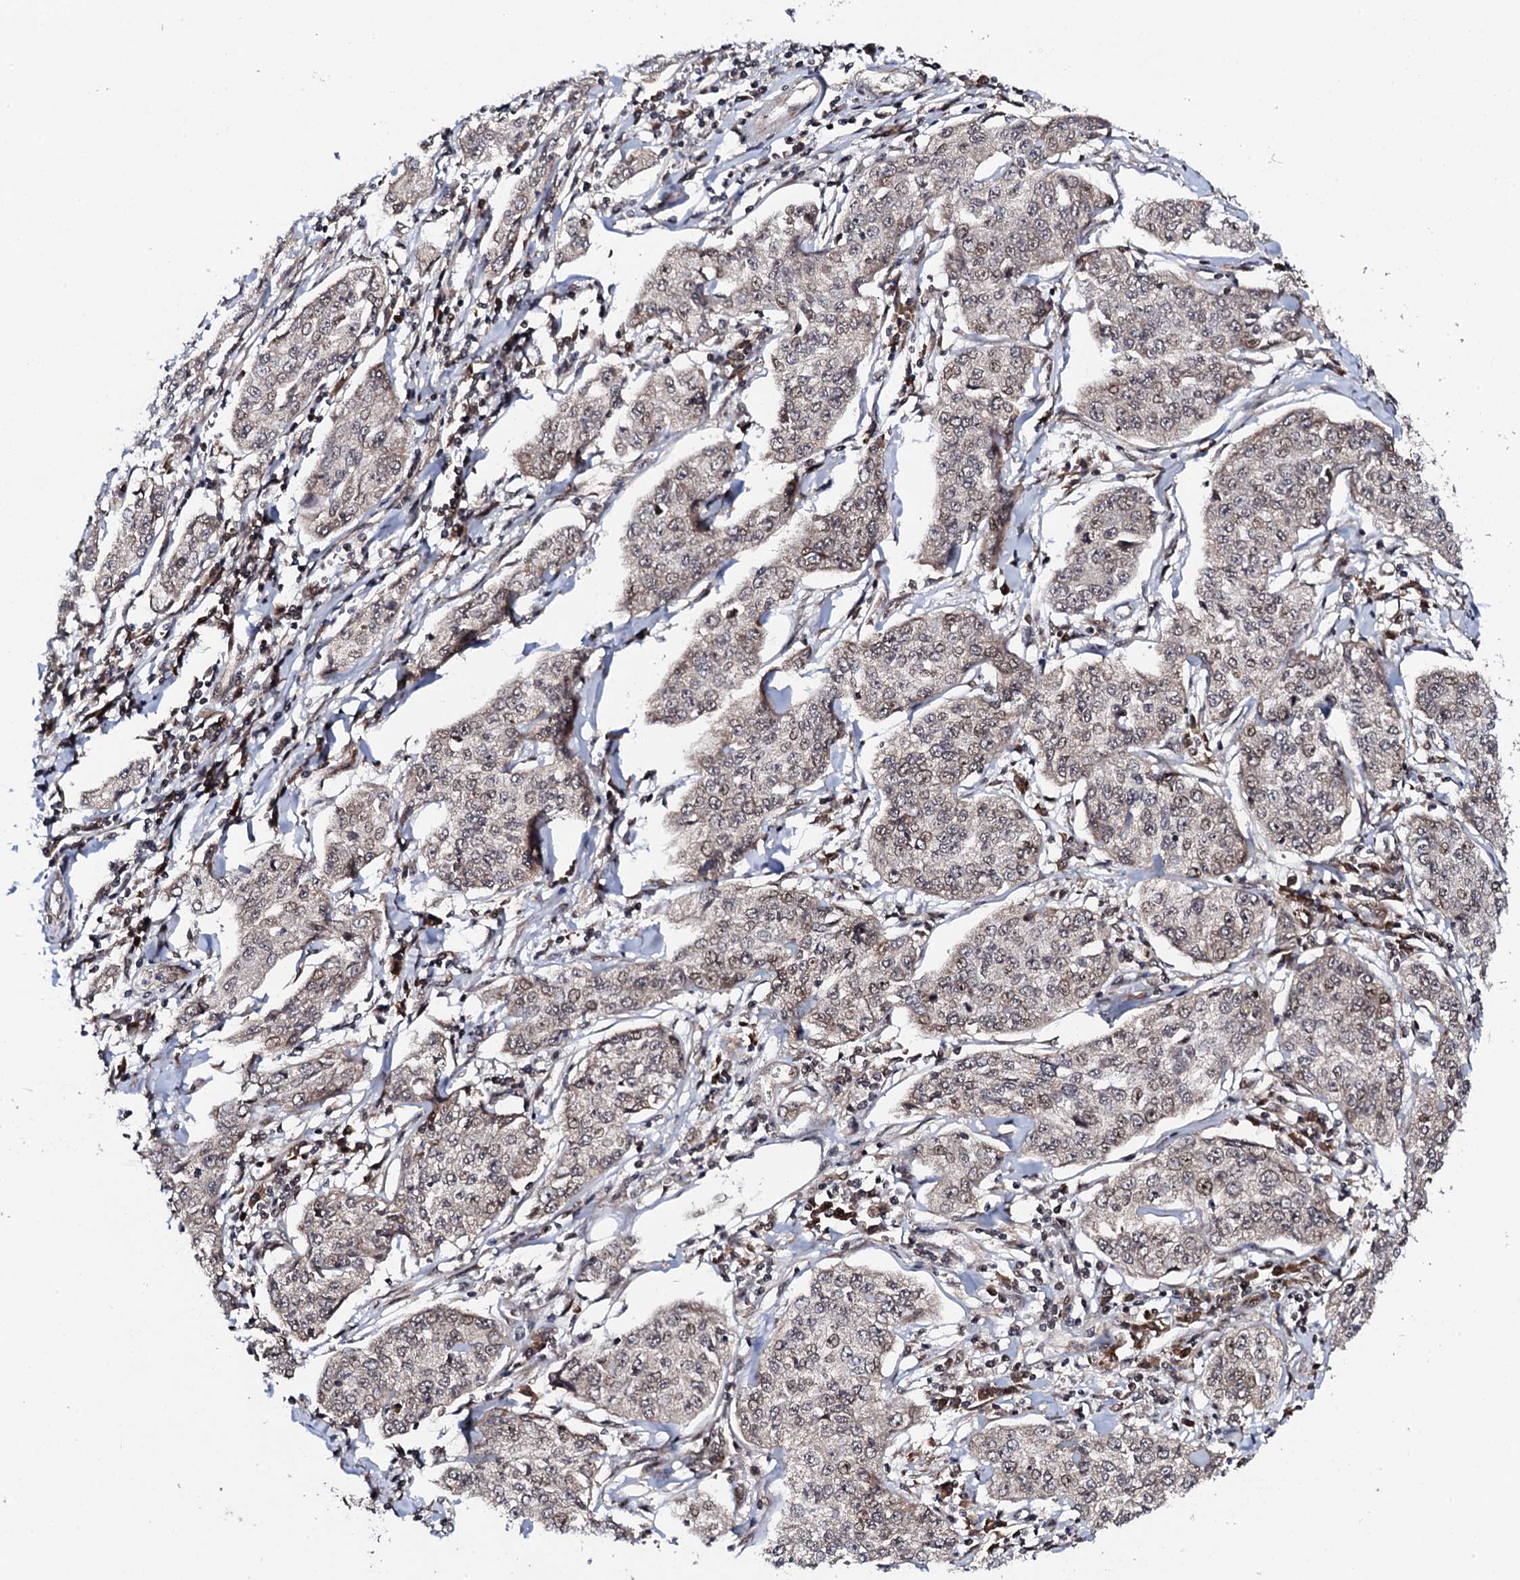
{"staining": {"intensity": "weak", "quantity": ">75%", "location": "nuclear"}, "tissue": "cervical cancer", "cell_type": "Tumor cells", "image_type": "cancer", "snomed": [{"axis": "morphology", "description": "Squamous cell carcinoma, NOS"}, {"axis": "topography", "description": "Cervix"}], "caption": "DAB (3,3'-diaminobenzidine) immunohistochemical staining of cervical cancer (squamous cell carcinoma) shows weak nuclear protein expression in approximately >75% of tumor cells.", "gene": "FAM111A", "patient": {"sex": "female", "age": 35}}